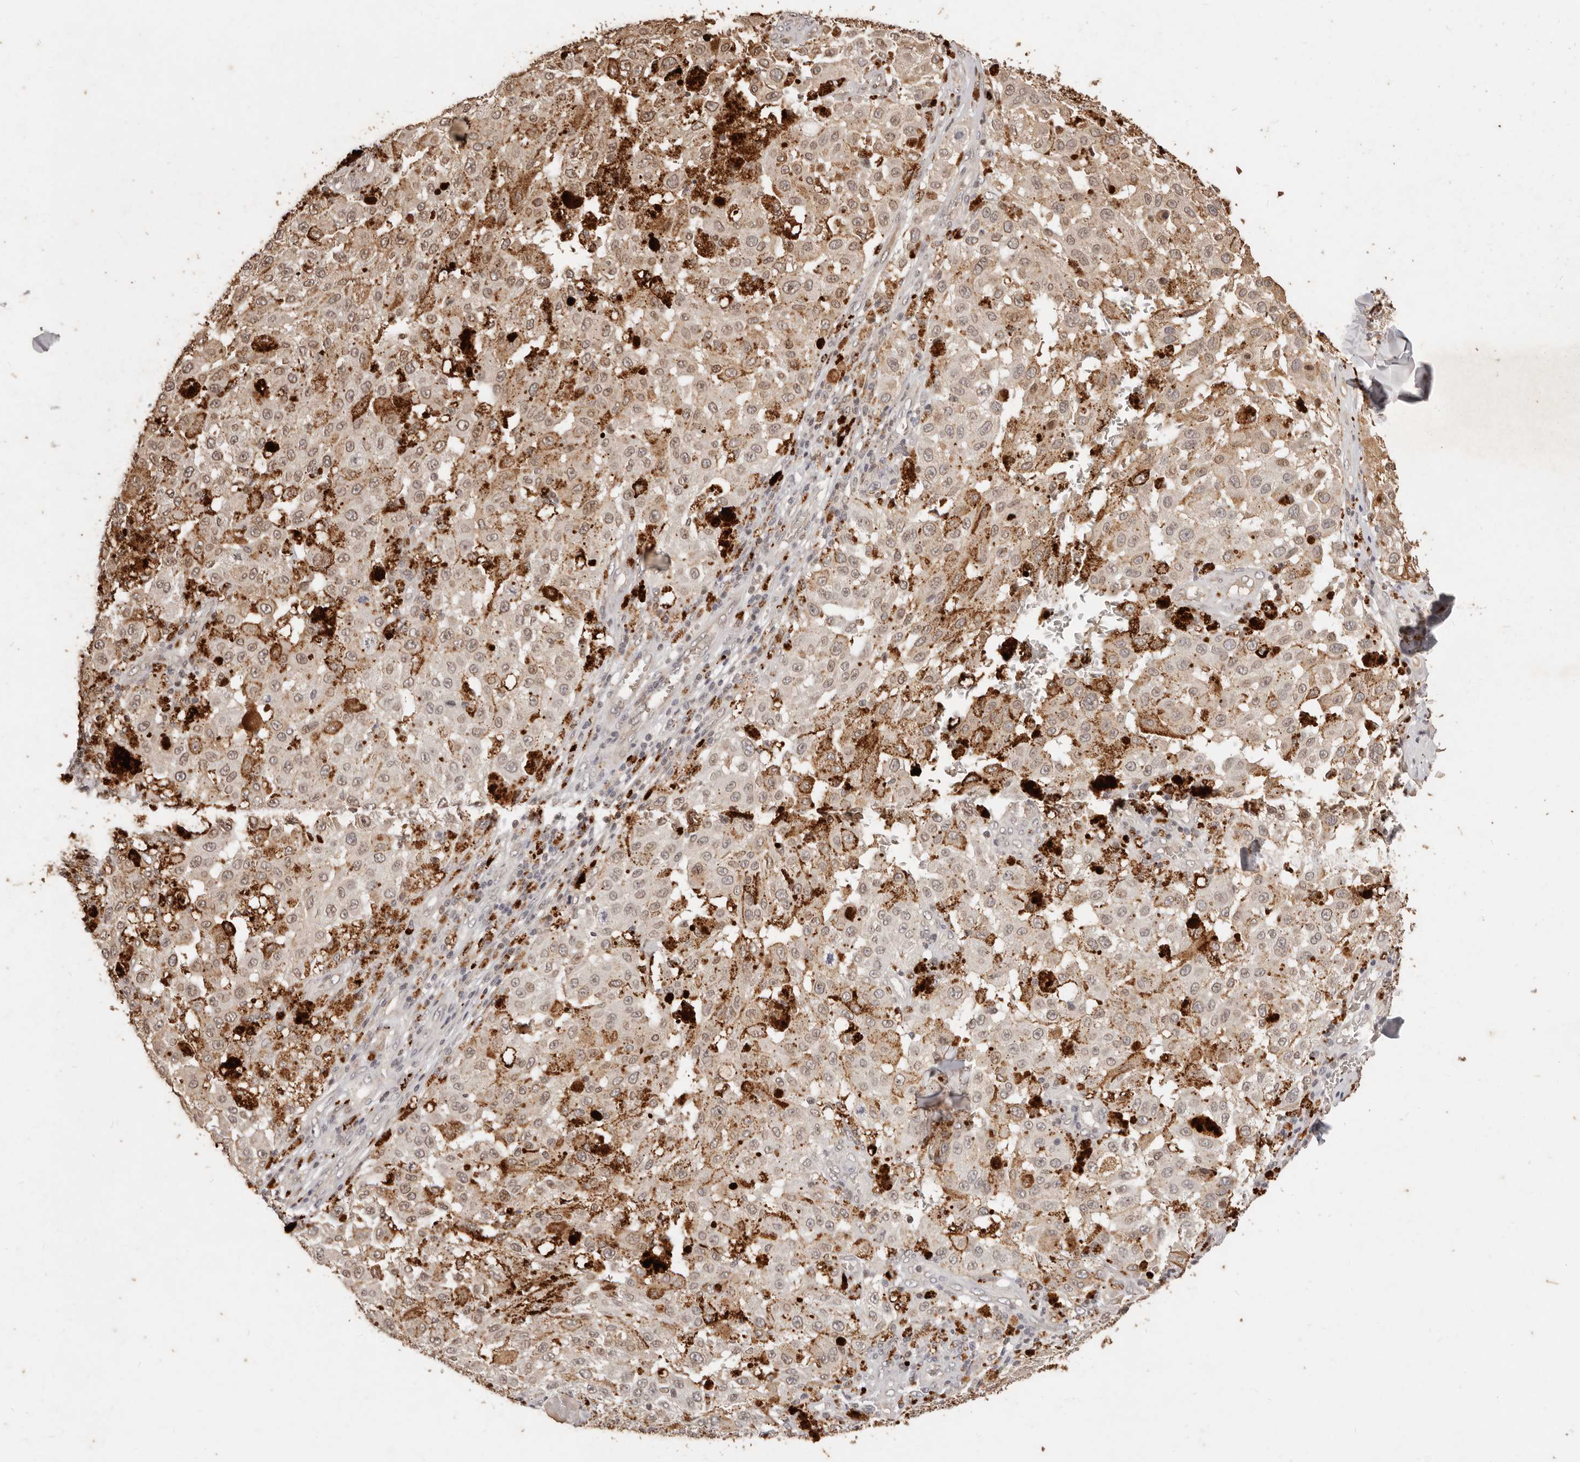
{"staining": {"intensity": "weak", "quantity": "25%-75%", "location": "cytoplasmic/membranous"}, "tissue": "melanoma", "cell_type": "Tumor cells", "image_type": "cancer", "snomed": [{"axis": "morphology", "description": "Malignant melanoma, NOS"}, {"axis": "topography", "description": "Skin"}], "caption": "High-magnification brightfield microscopy of malignant melanoma stained with DAB (3,3'-diaminobenzidine) (brown) and counterstained with hematoxylin (blue). tumor cells exhibit weak cytoplasmic/membranous positivity is present in approximately25%-75% of cells.", "gene": "KIF9", "patient": {"sex": "female", "age": 64}}